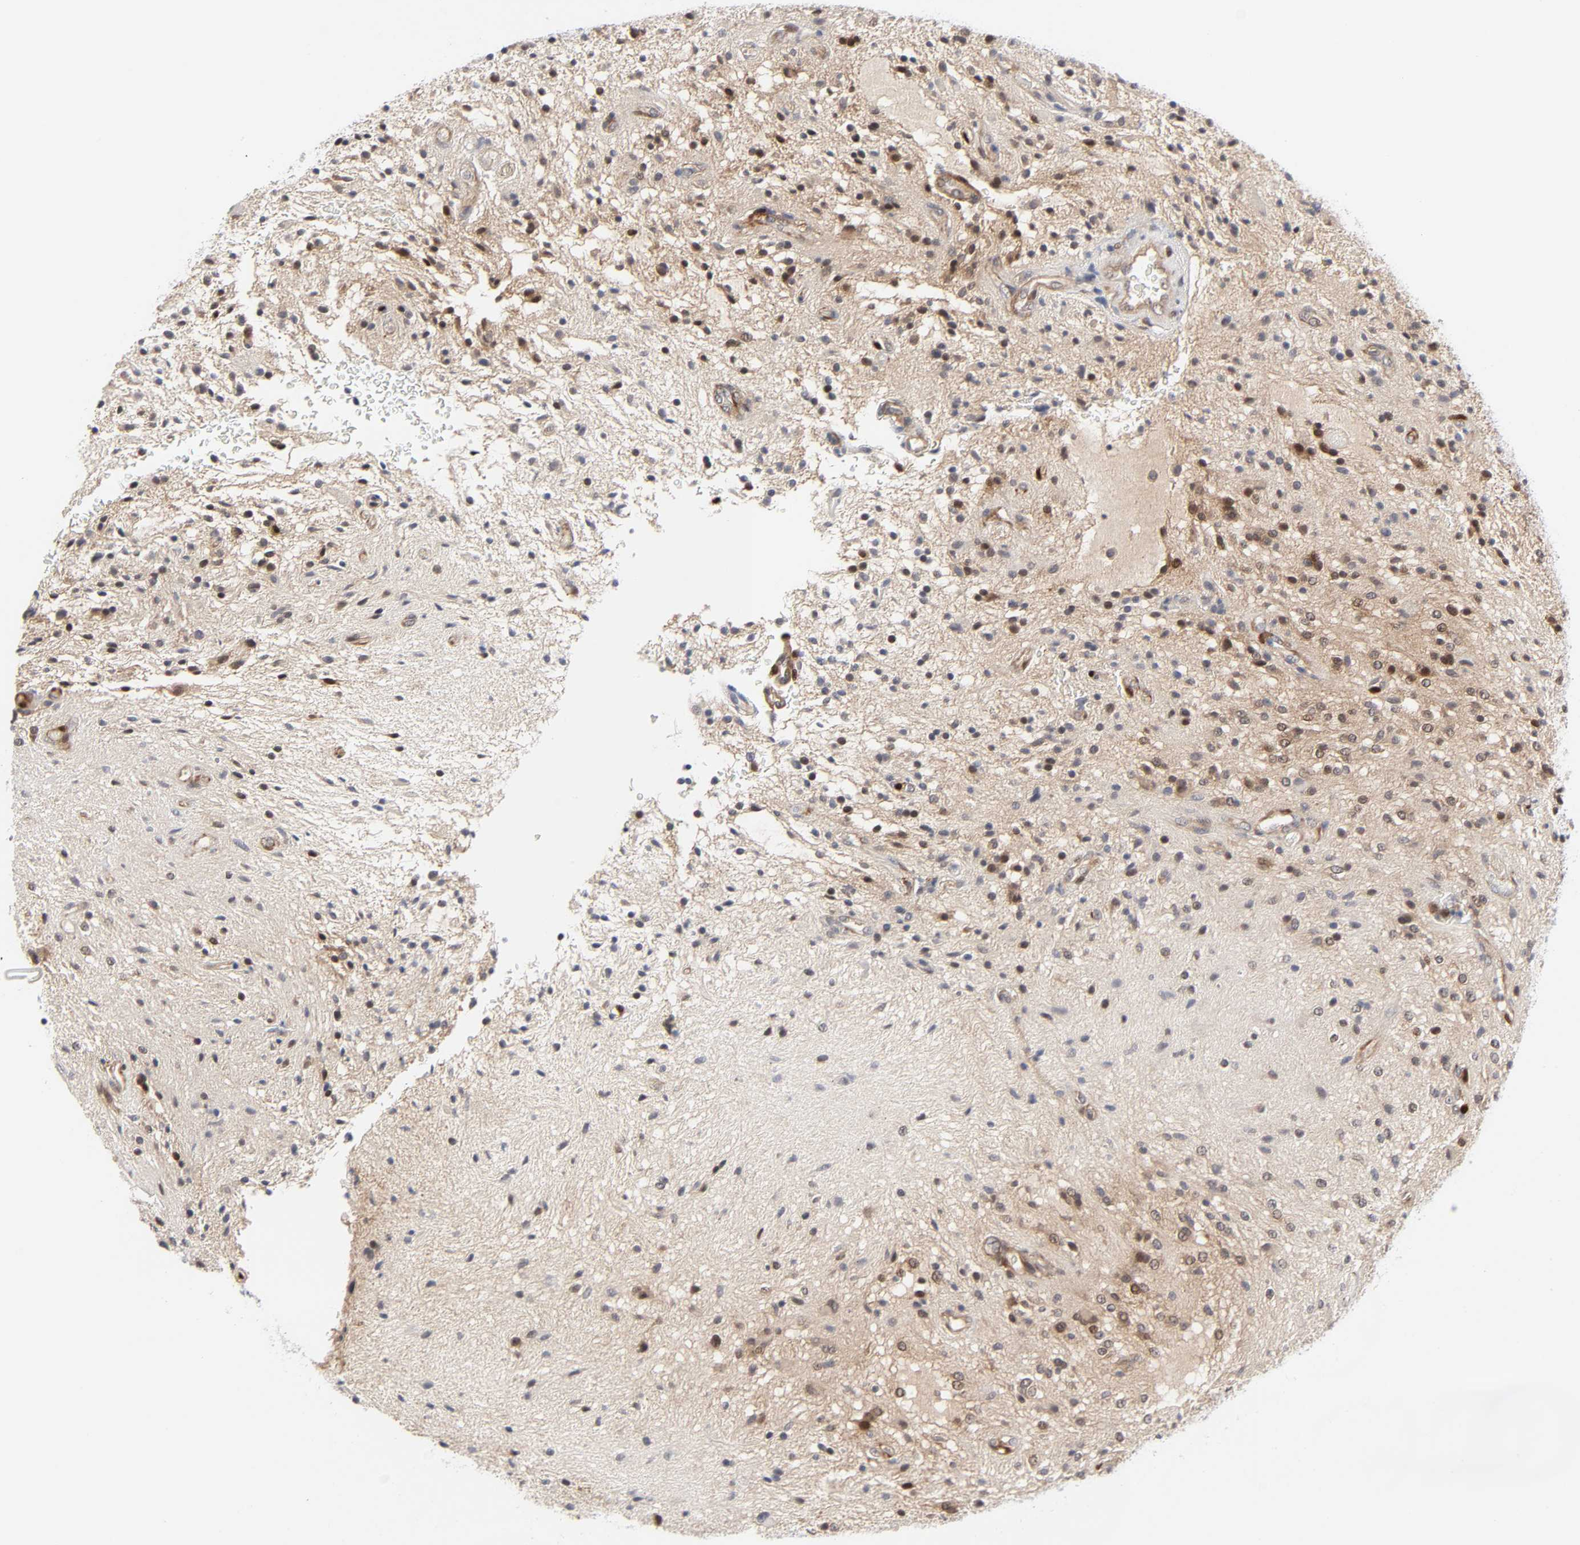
{"staining": {"intensity": "moderate", "quantity": "<25%", "location": "nuclear"}, "tissue": "glioma", "cell_type": "Tumor cells", "image_type": "cancer", "snomed": [{"axis": "morphology", "description": "Glioma, malignant, NOS"}, {"axis": "topography", "description": "Cerebellum"}], "caption": "Tumor cells reveal moderate nuclear positivity in approximately <25% of cells in malignant glioma. (DAB IHC, brown staining for protein, blue staining for nuclei).", "gene": "PTEN", "patient": {"sex": "female", "age": 10}}